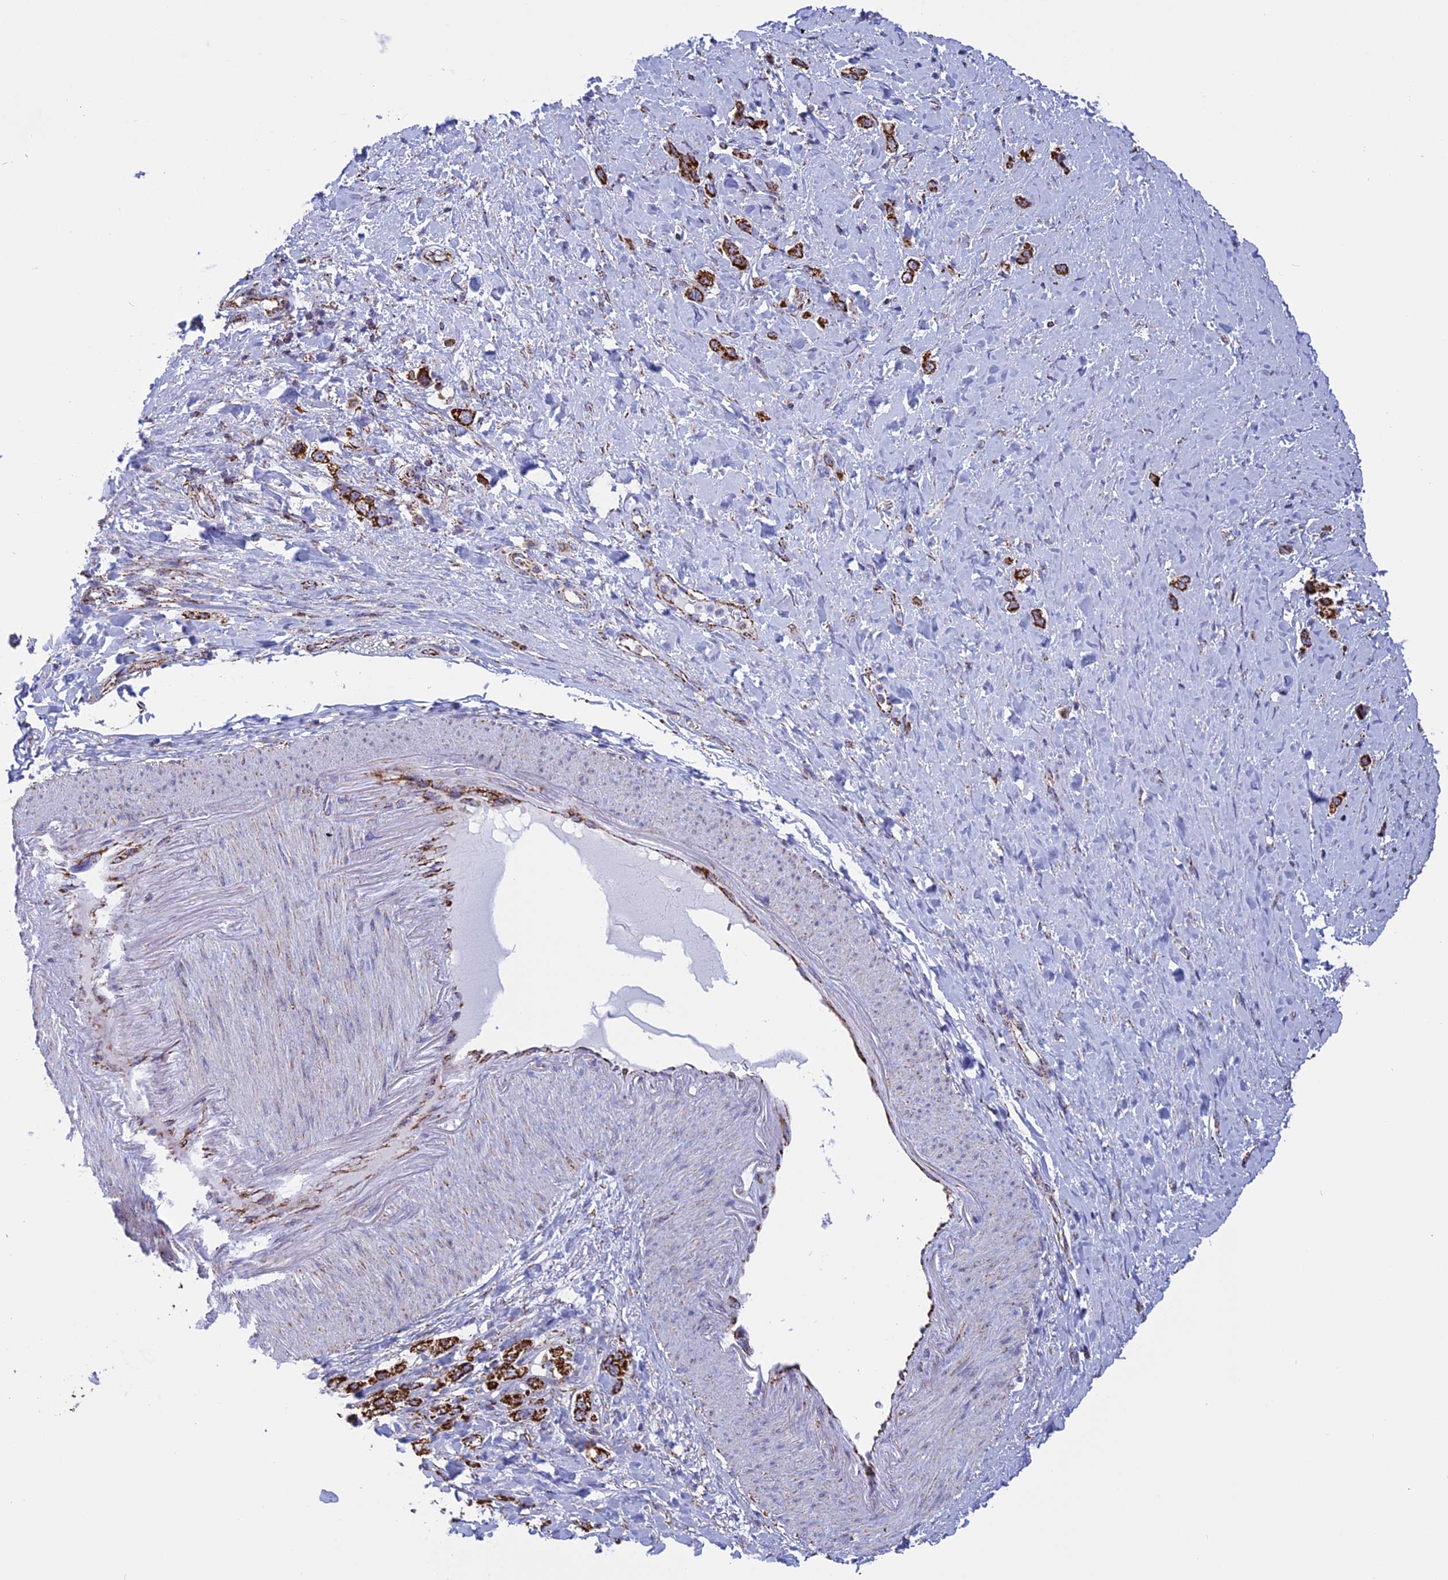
{"staining": {"intensity": "strong", "quantity": ">75%", "location": "cytoplasmic/membranous"}, "tissue": "stomach cancer", "cell_type": "Tumor cells", "image_type": "cancer", "snomed": [{"axis": "morphology", "description": "Adenocarcinoma, NOS"}, {"axis": "topography", "description": "Stomach"}], "caption": "Immunohistochemistry image of adenocarcinoma (stomach) stained for a protein (brown), which demonstrates high levels of strong cytoplasmic/membranous staining in about >75% of tumor cells.", "gene": "ISOC2", "patient": {"sex": "female", "age": 65}}